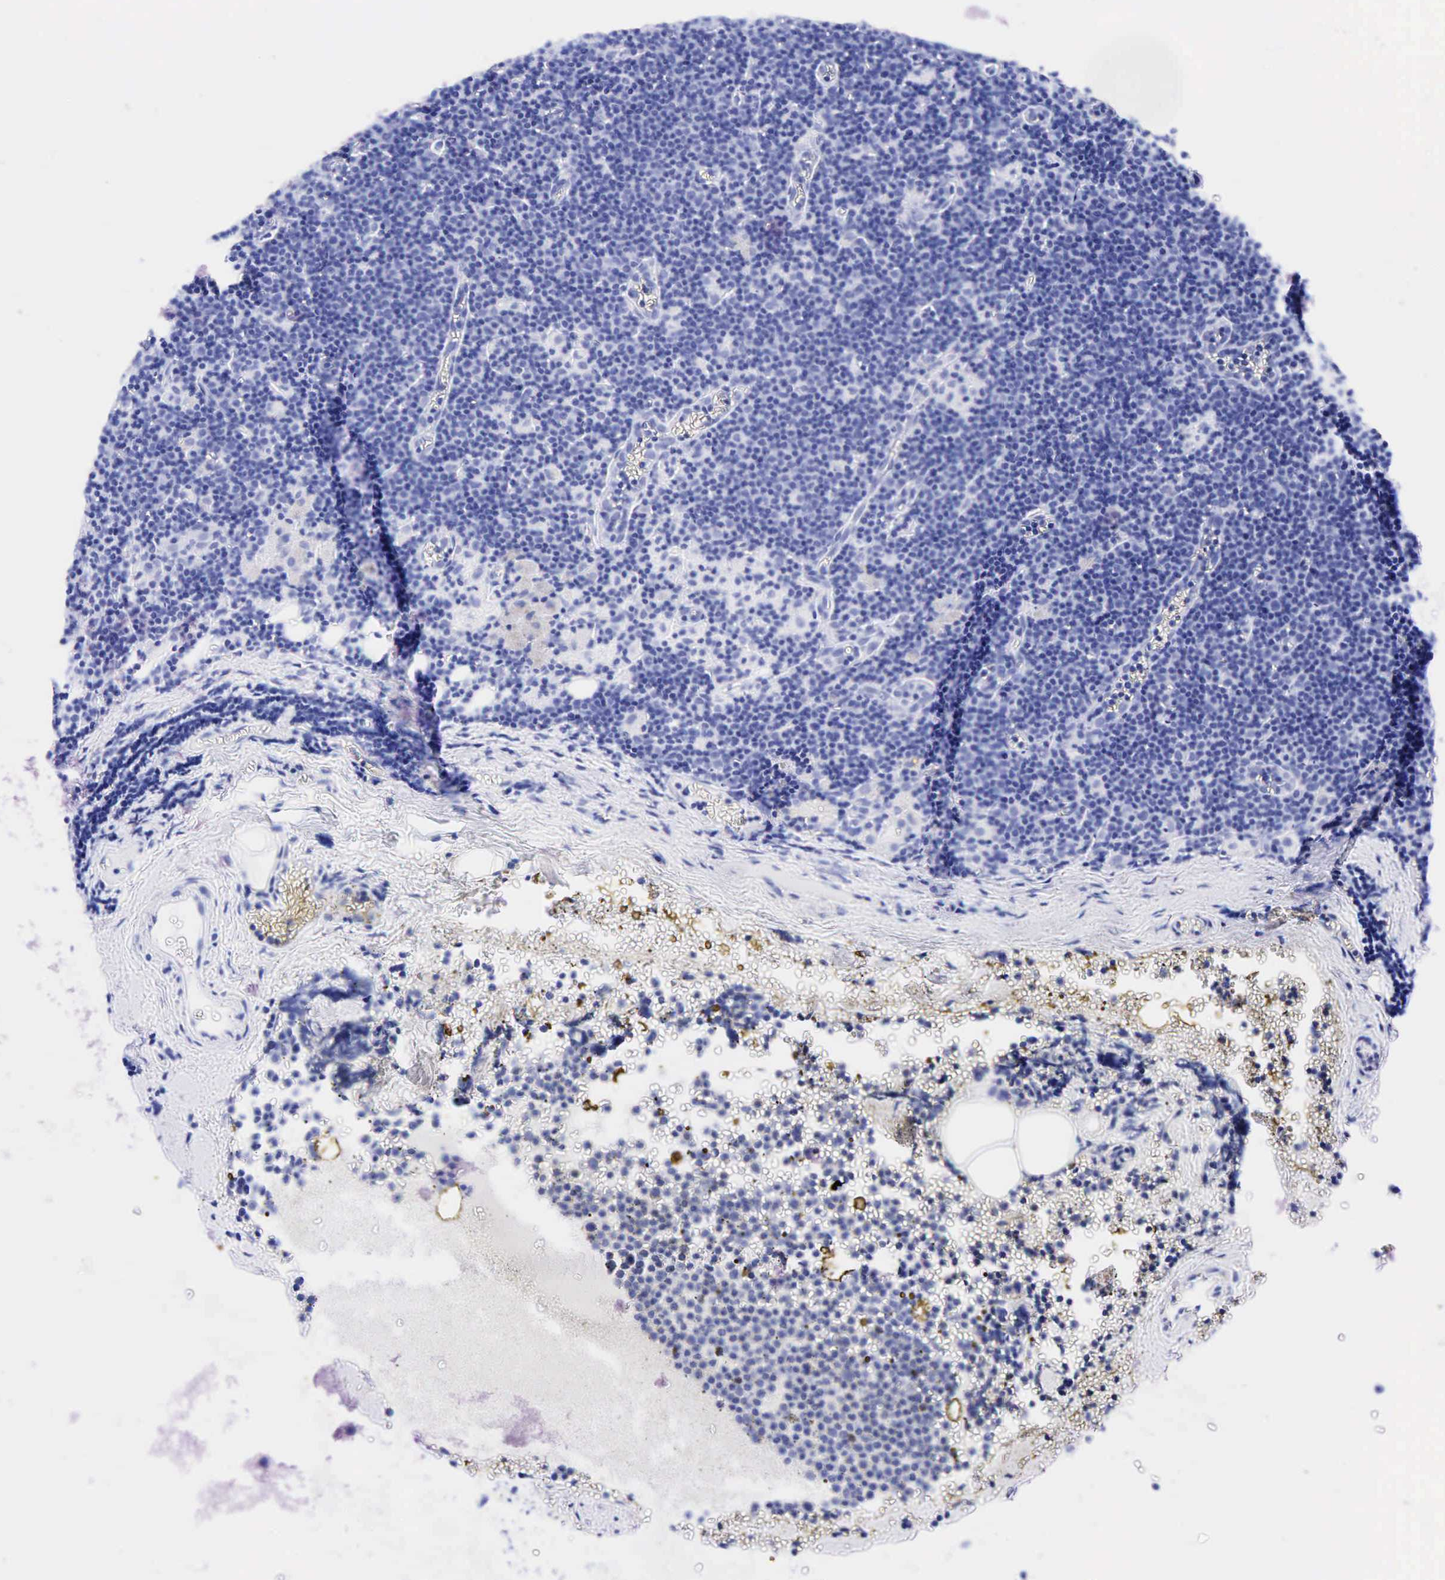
{"staining": {"intensity": "negative", "quantity": "none", "location": "none"}, "tissue": "lymphoma", "cell_type": "Tumor cells", "image_type": "cancer", "snomed": [{"axis": "morphology", "description": "Malignant lymphoma, non-Hodgkin's type, Low grade"}, {"axis": "topography", "description": "Lymph node"}], "caption": "The immunohistochemistry (IHC) image has no significant expression in tumor cells of lymphoma tissue.", "gene": "KRT19", "patient": {"sex": "male", "age": 57}}